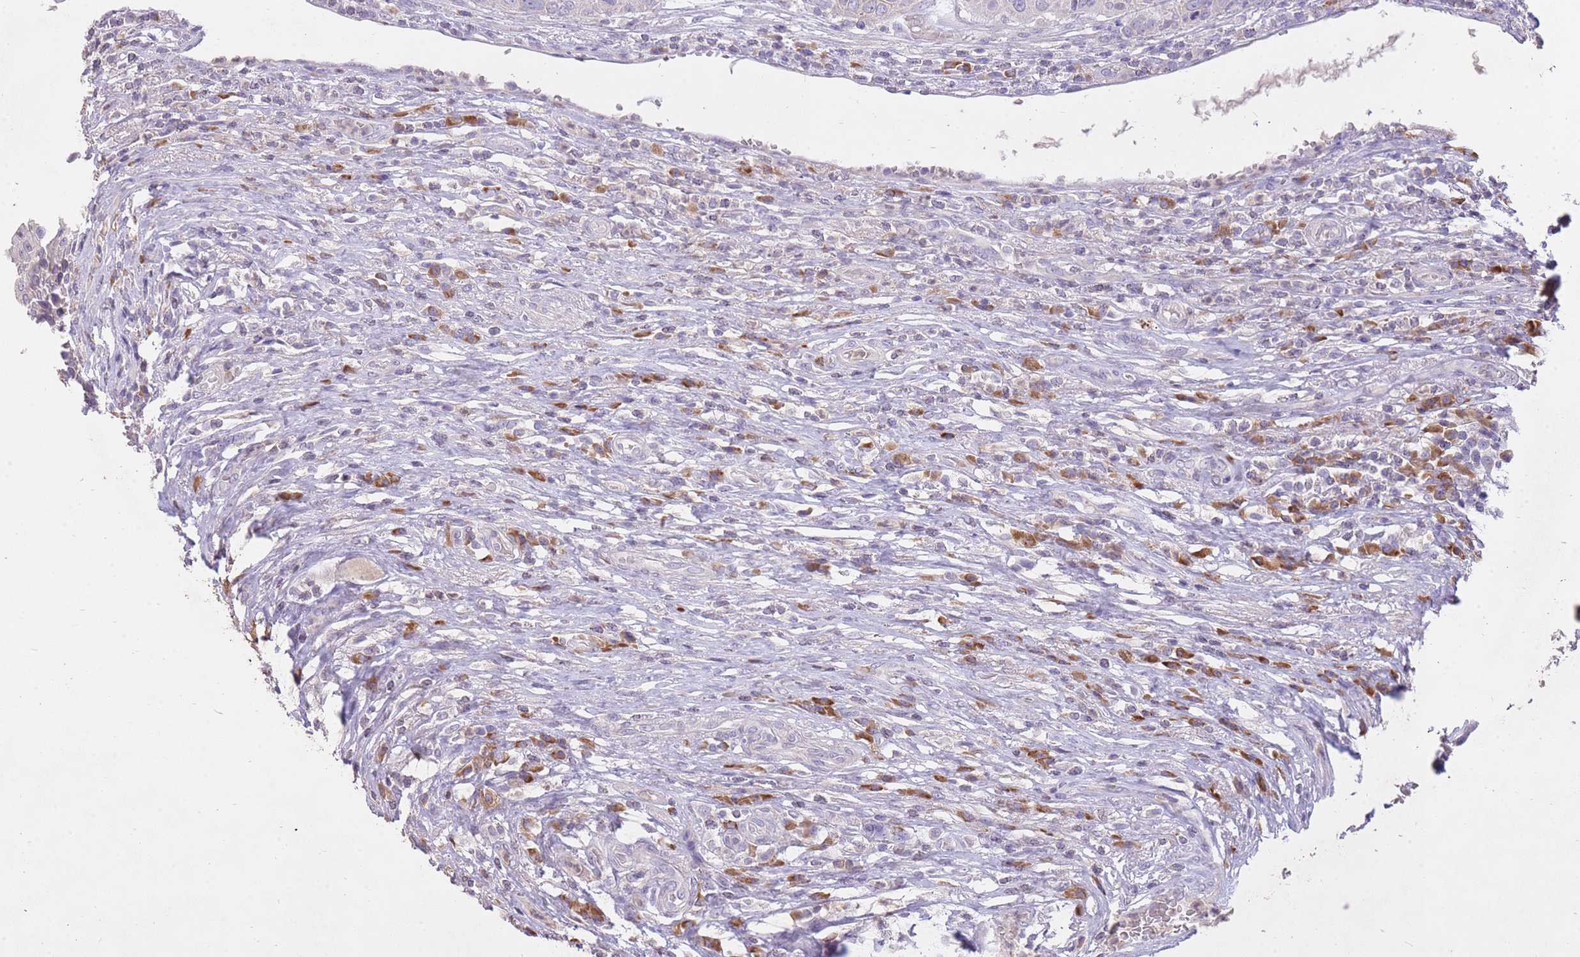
{"staining": {"intensity": "negative", "quantity": "none", "location": "none"}, "tissue": "urothelial cancer", "cell_type": "Tumor cells", "image_type": "cancer", "snomed": [{"axis": "morphology", "description": "Urothelial carcinoma, High grade"}, {"axis": "topography", "description": "Urinary bladder"}], "caption": "Urothelial carcinoma (high-grade) was stained to show a protein in brown. There is no significant staining in tumor cells. (Immunohistochemistry, brightfield microscopy, high magnification).", "gene": "FRG2C", "patient": {"sex": "female", "age": 70}}